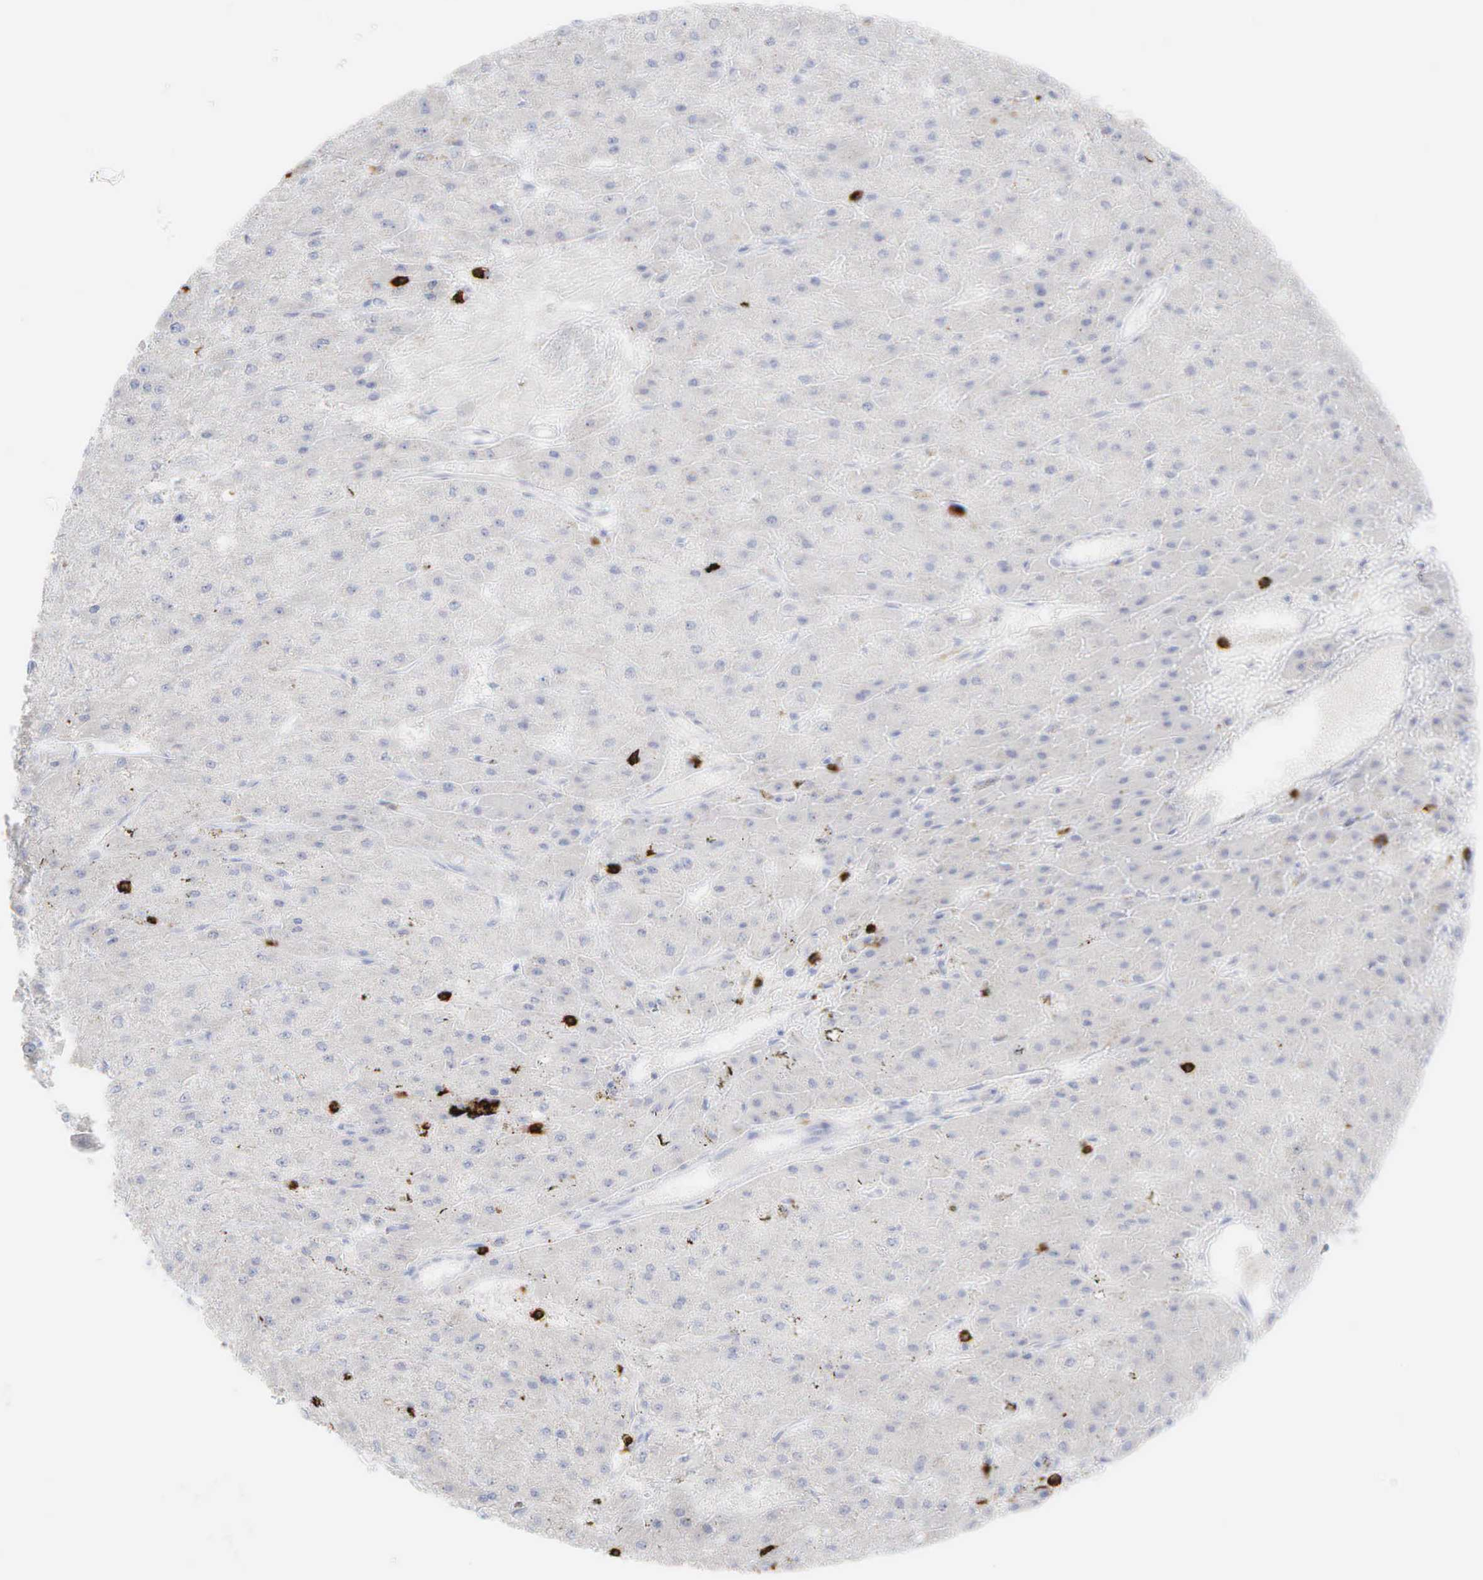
{"staining": {"intensity": "negative", "quantity": "none", "location": "none"}, "tissue": "liver cancer", "cell_type": "Tumor cells", "image_type": "cancer", "snomed": [{"axis": "morphology", "description": "Carcinoma, Hepatocellular, NOS"}, {"axis": "topography", "description": "Liver"}], "caption": "An IHC histopathology image of liver hepatocellular carcinoma is shown. There is no staining in tumor cells of liver hepatocellular carcinoma.", "gene": "CD8A", "patient": {"sex": "female", "age": 52}}